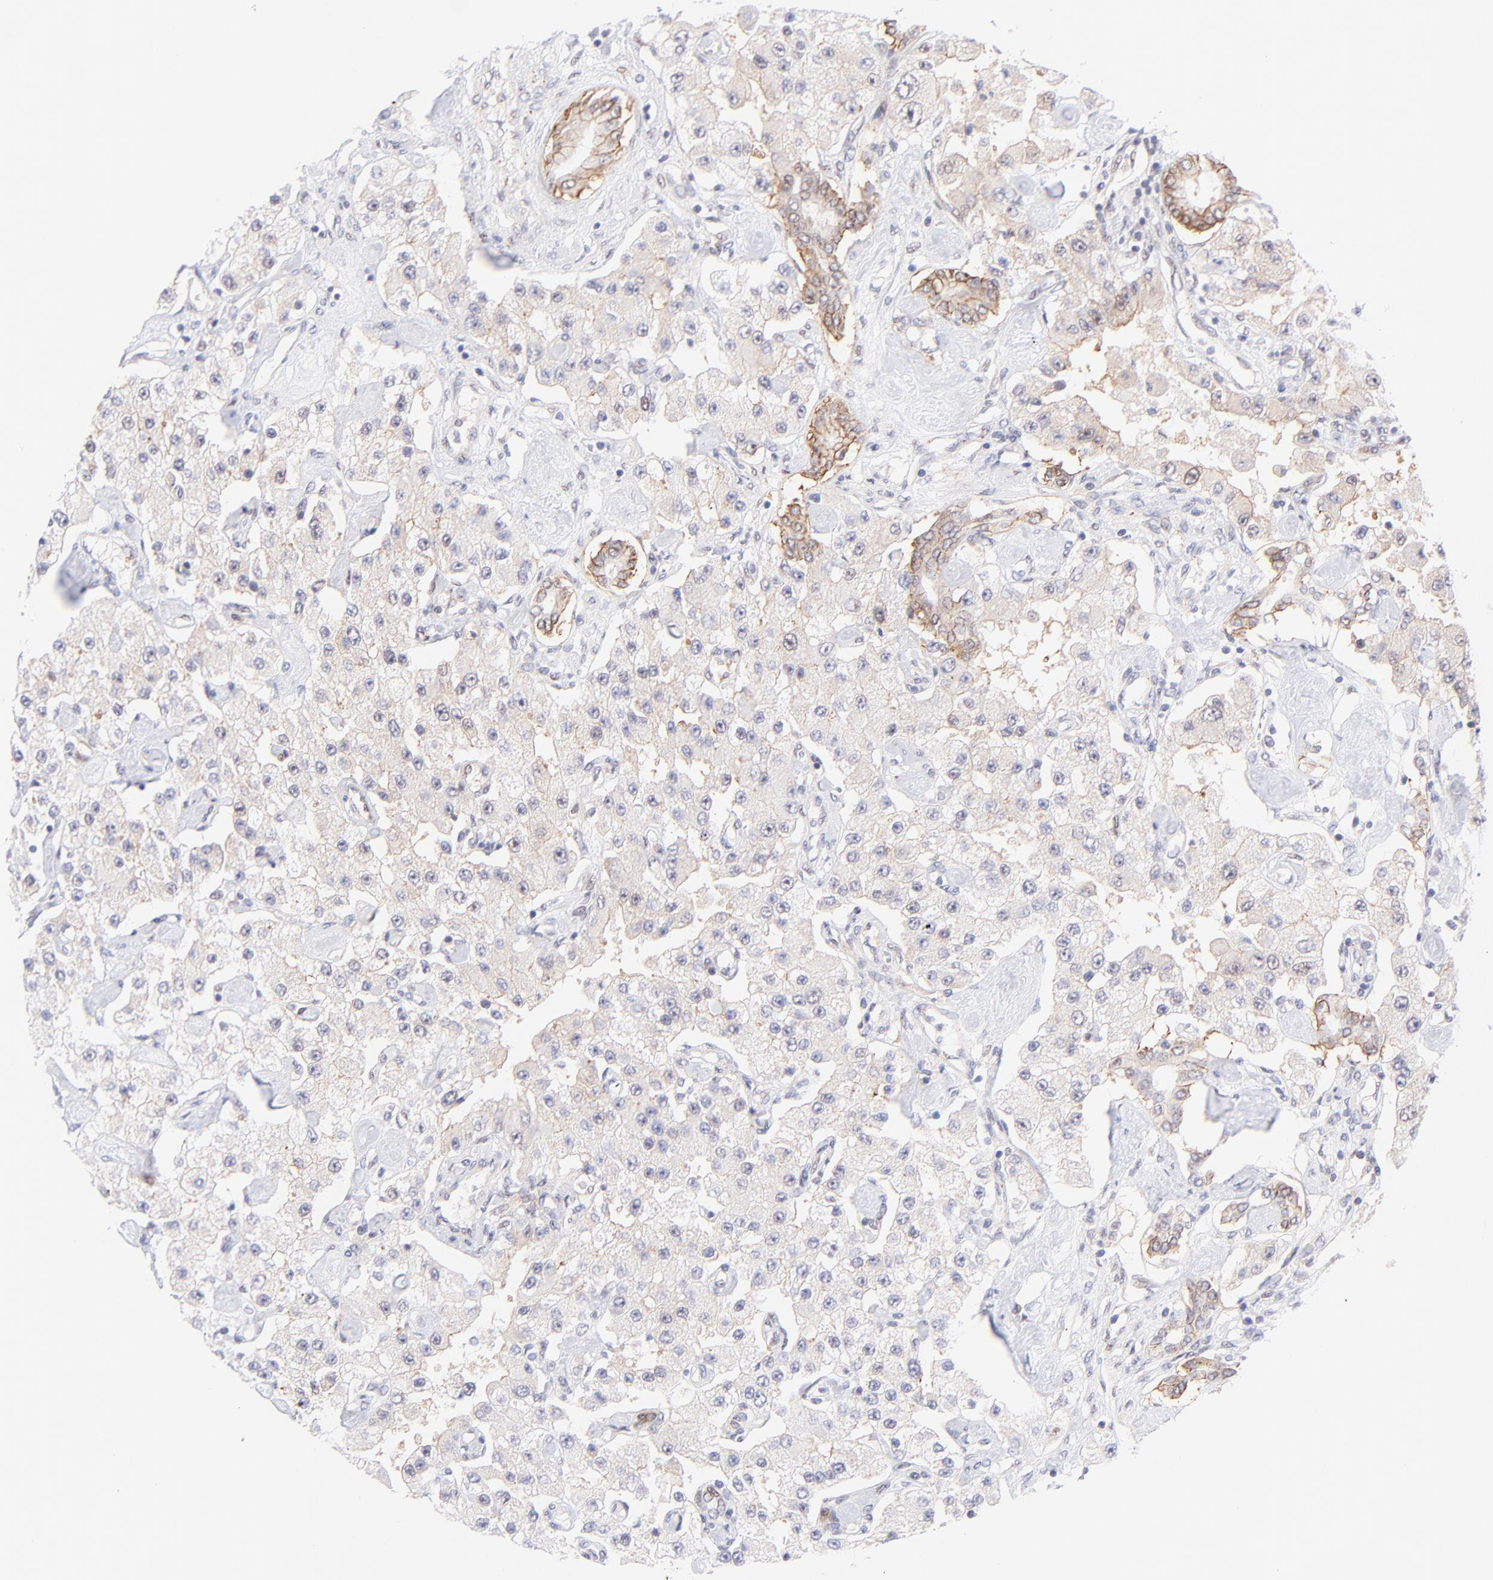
{"staining": {"intensity": "moderate", "quantity": "<25%", "location": "cytoplasmic/membranous"}, "tissue": "carcinoid", "cell_type": "Tumor cells", "image_type": "cancer", "snomed": [{"axis": "morphology", "description": "Carcinoid, malignant, NOS"}, {"axis": "topography", "description": "Pancreas"}], "caption": "Carcinoid stained for a protein (brown) reveals moderate cytoplasmic/membranous positive staining in approximately <25% of tumor cells.", "gene": "PBDC1", "patient": {"sex": "male", "age": 41}}